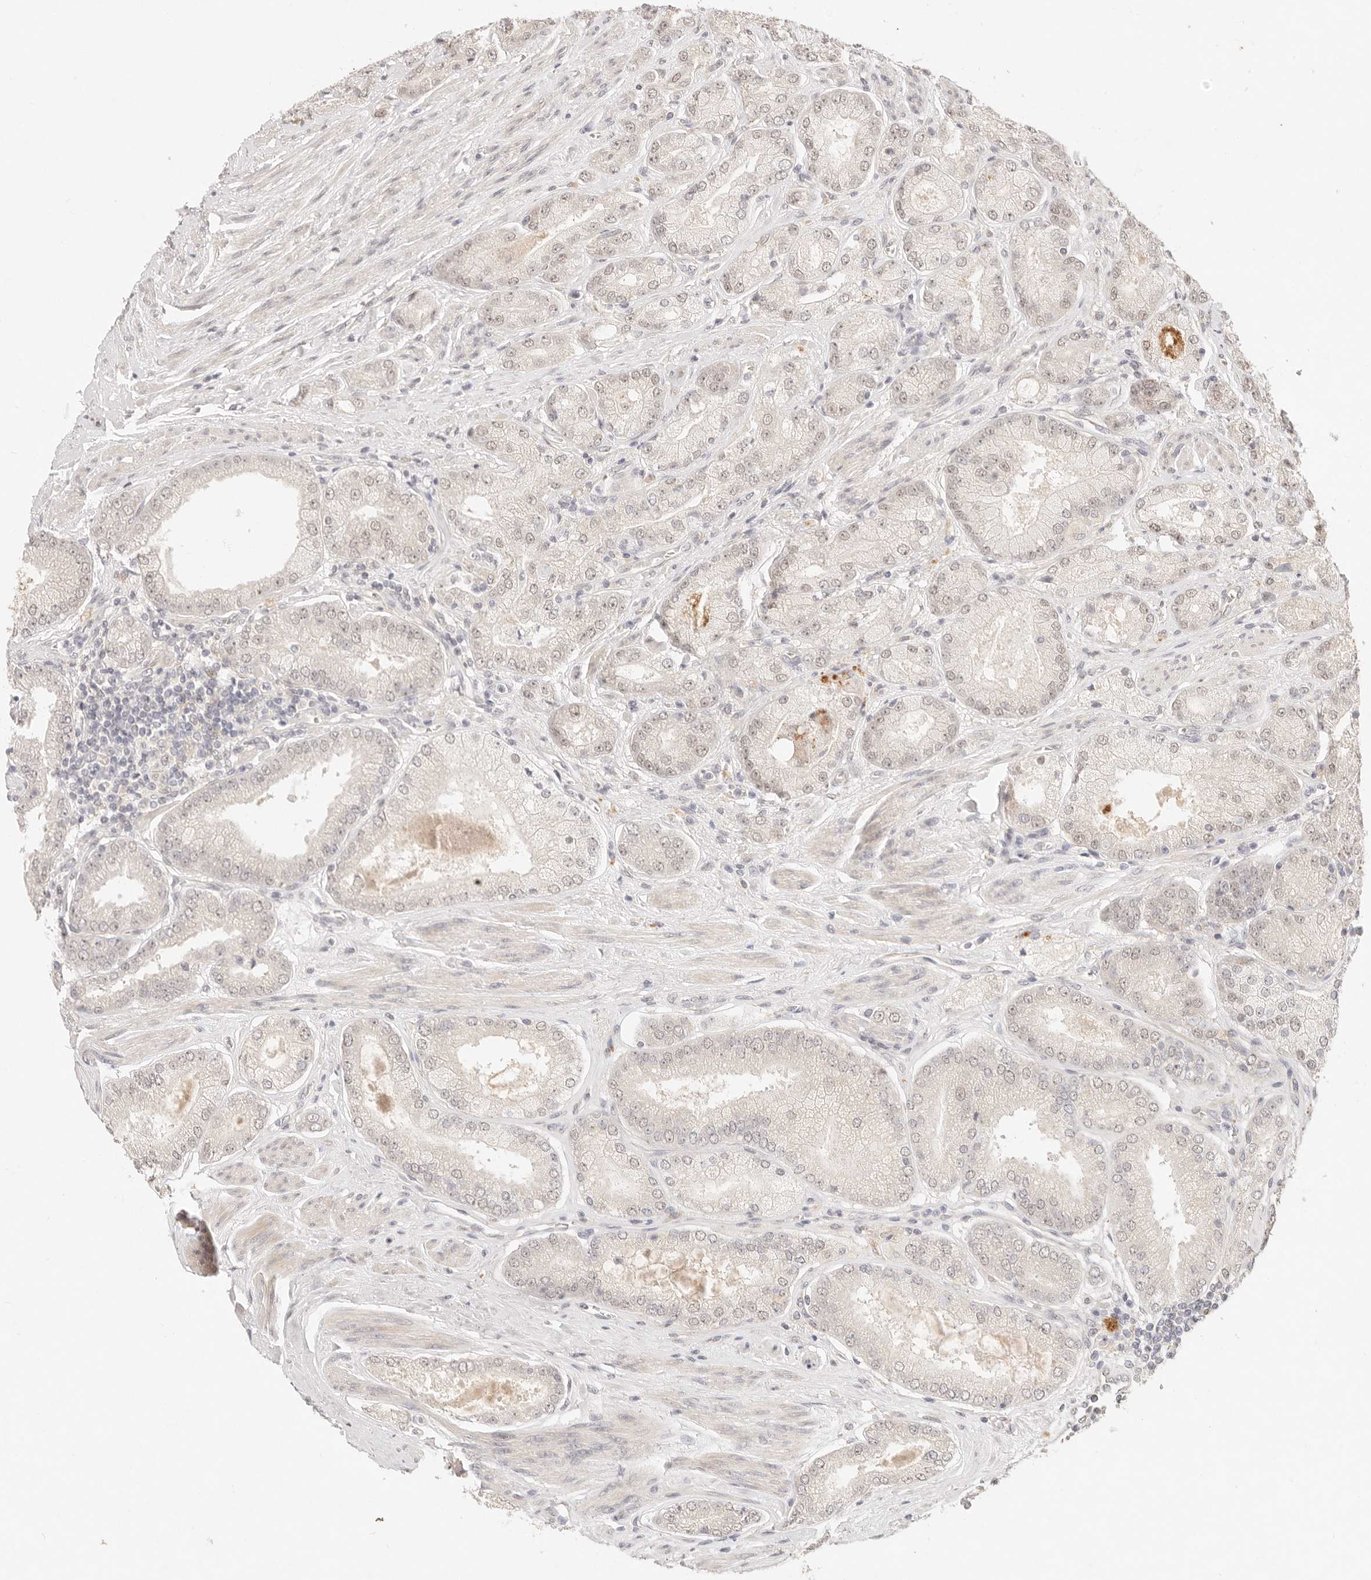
{"staining": {"intensity": "negative", "quantity": "none", "location": "none"}, "tissue": "prostate cancer", "cell_type": "Tumor cells", "image_type": "cancer", "snomed": [{"axis": "morphology", "description": "Adenocarcinoma, High grade"}, {"axis": "topography", "description": "Prostate"}], "caption": "There is no significant expression in tumor cells of prostate cancer.", "gene": "GPR156", "patient": {"sex": "male", "age": 58}}